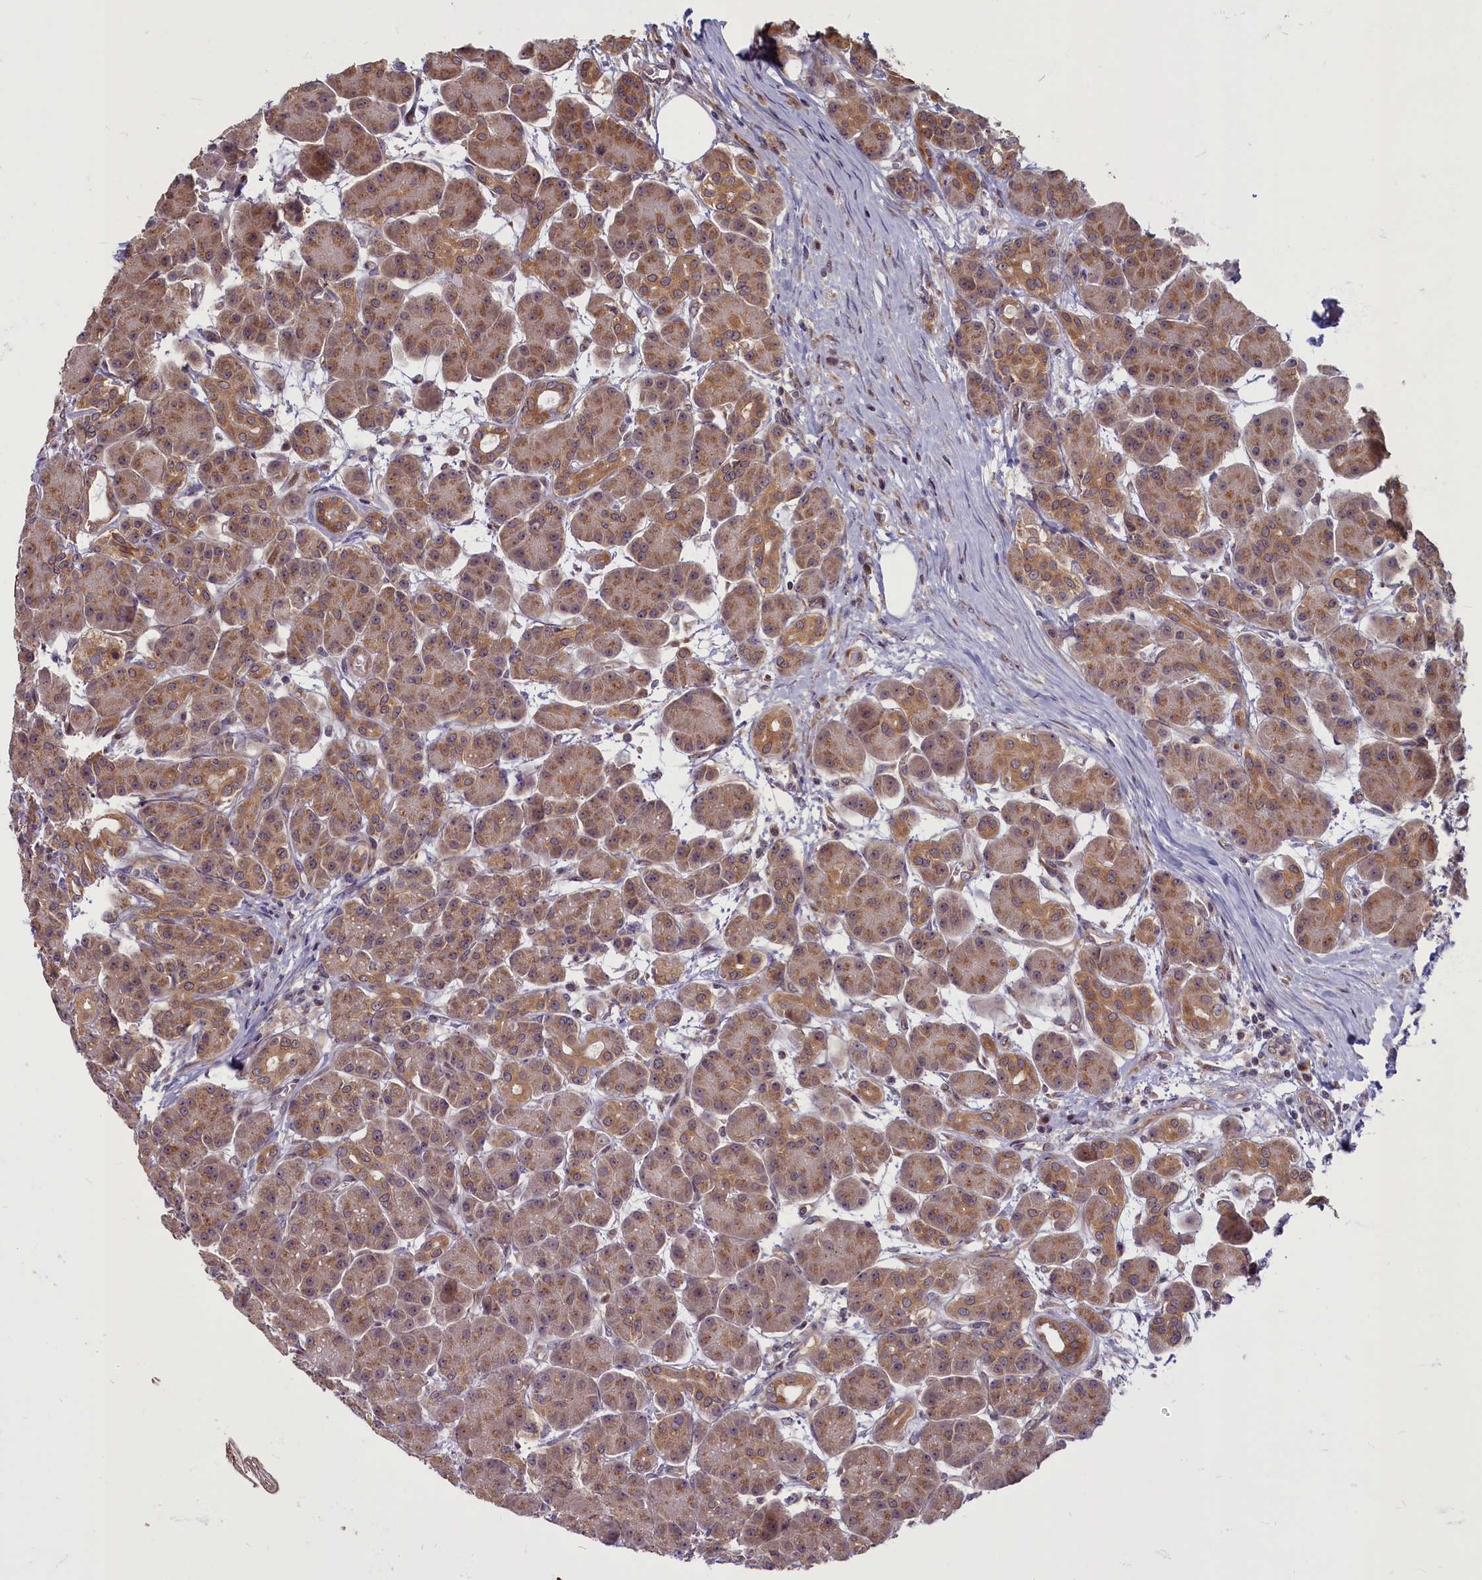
{"staining": {"intensity": "moderate", "quantity": ">75%", "location": "cytoplasmic/membranous"}, "tissue": "pancreas", "cell_type": "Exocrine glandular cells", "image_type": "normal", "snomed": [{"axis": "morphology", "description": "Normal tissue, NOS"}, {"axis": "topography", "description": "Pancreas"}], "caption": "IHC (DAB) staining of unremarkable pancreas demonstrates moderate cytoplasmic/membranous protein staining in about >75% of exocrine glandular cells.", "gene": "ENSG00000274944", "patient": {"sex": "male", "age": 63}}